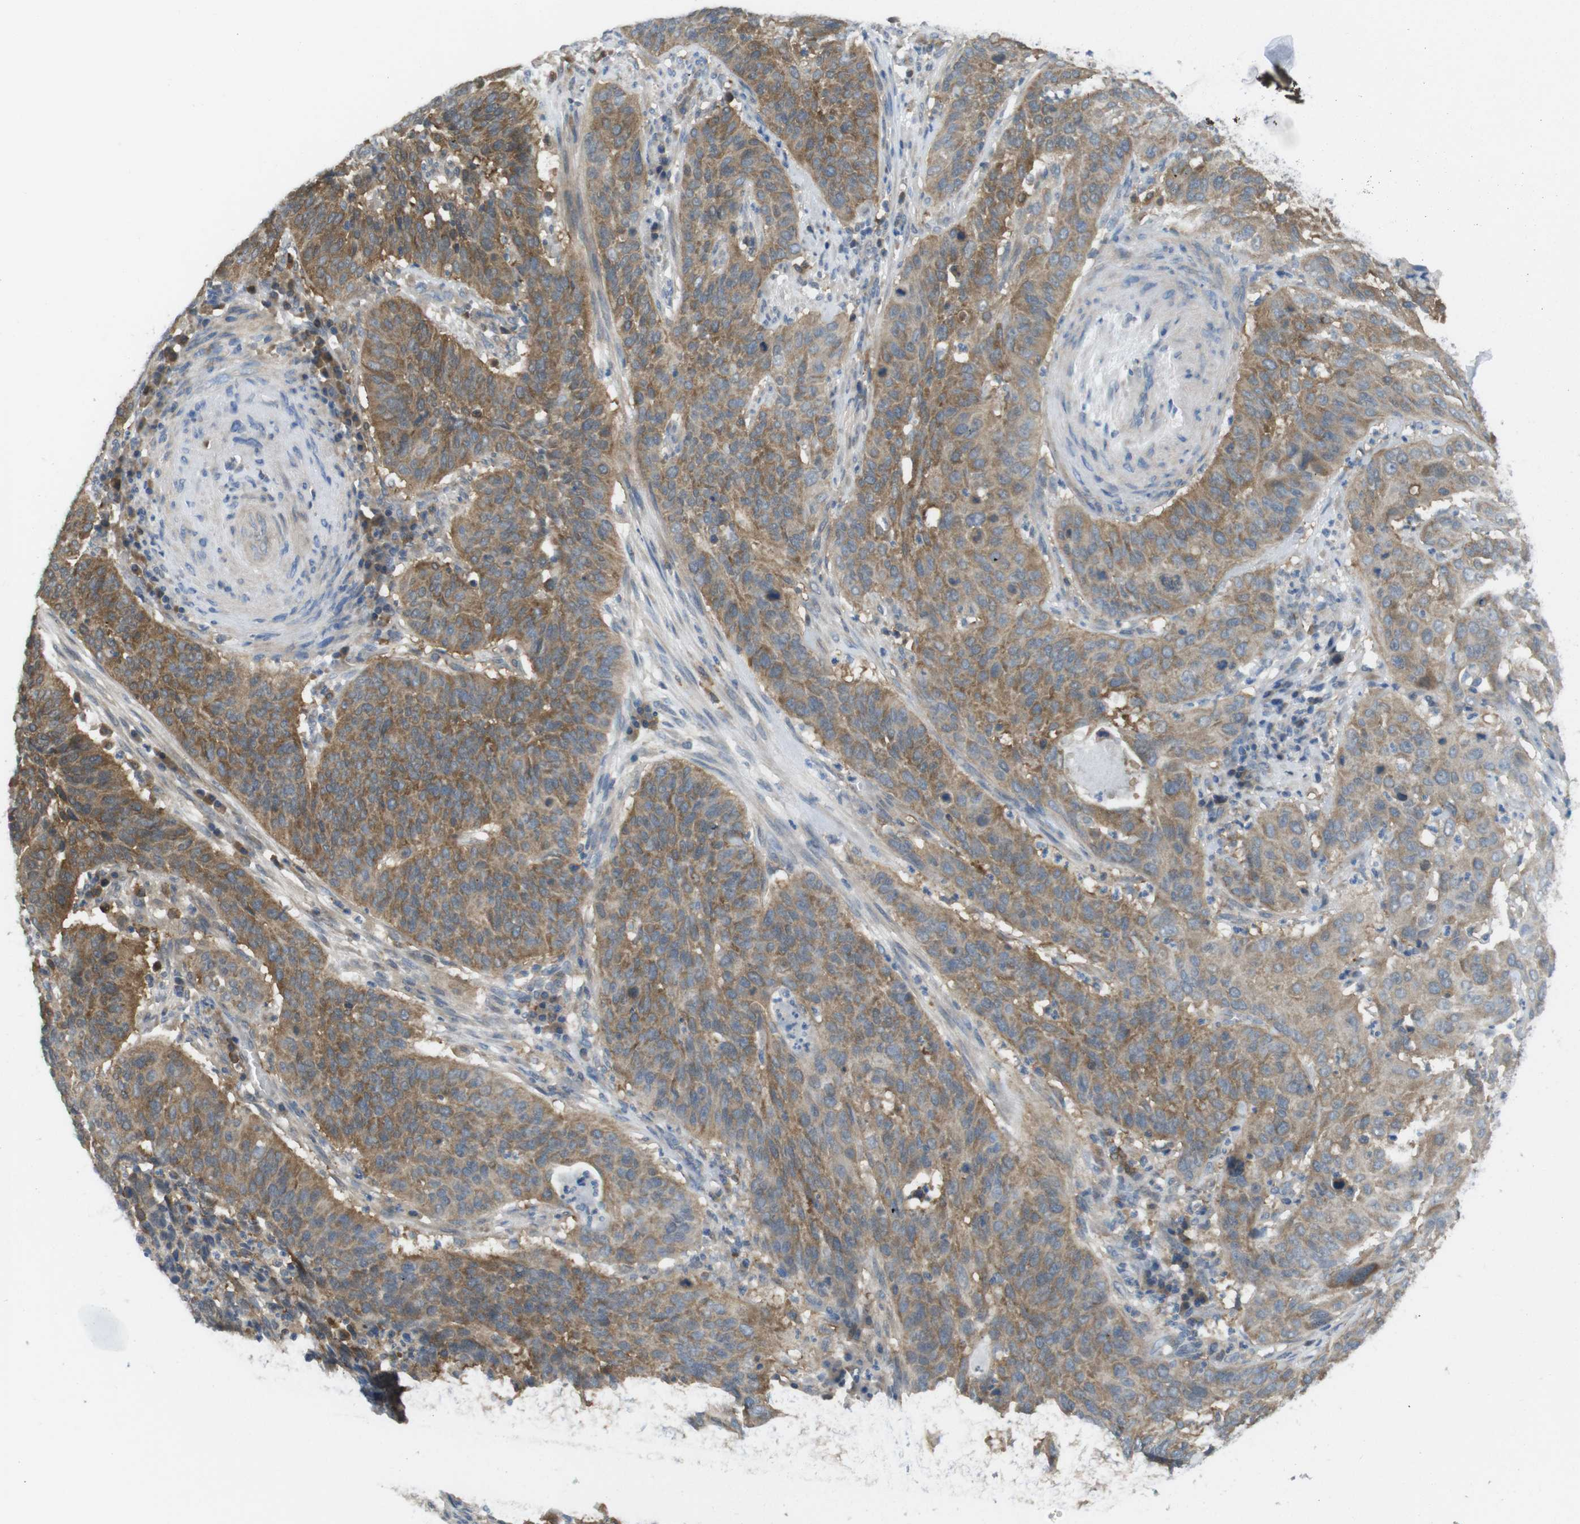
{"staining": {"intensity": "strong", "quantity": ">75%", "location": "cytoplasmic/membranous"}, "tissue": "cervical cancer", "cell_type": "Tumor cells", "image_type": "cancer", "snomed": [{"axis": "morphology", "description": "Normal tissue, NOS"}, {"axis": "morphology", "description": "Squamous cell carcinoma, NOS"}, {"axis": "topography", "description": "Cervix"}], "caption": "Immunohistochemical staining of human cervical squamous cell carcinoma shows strong cytoplasmic/membranous protein positivity in about >75% of tumor cells.", "gene": "MTHFD1", "patient": {"sex": "female", "age": 39}}